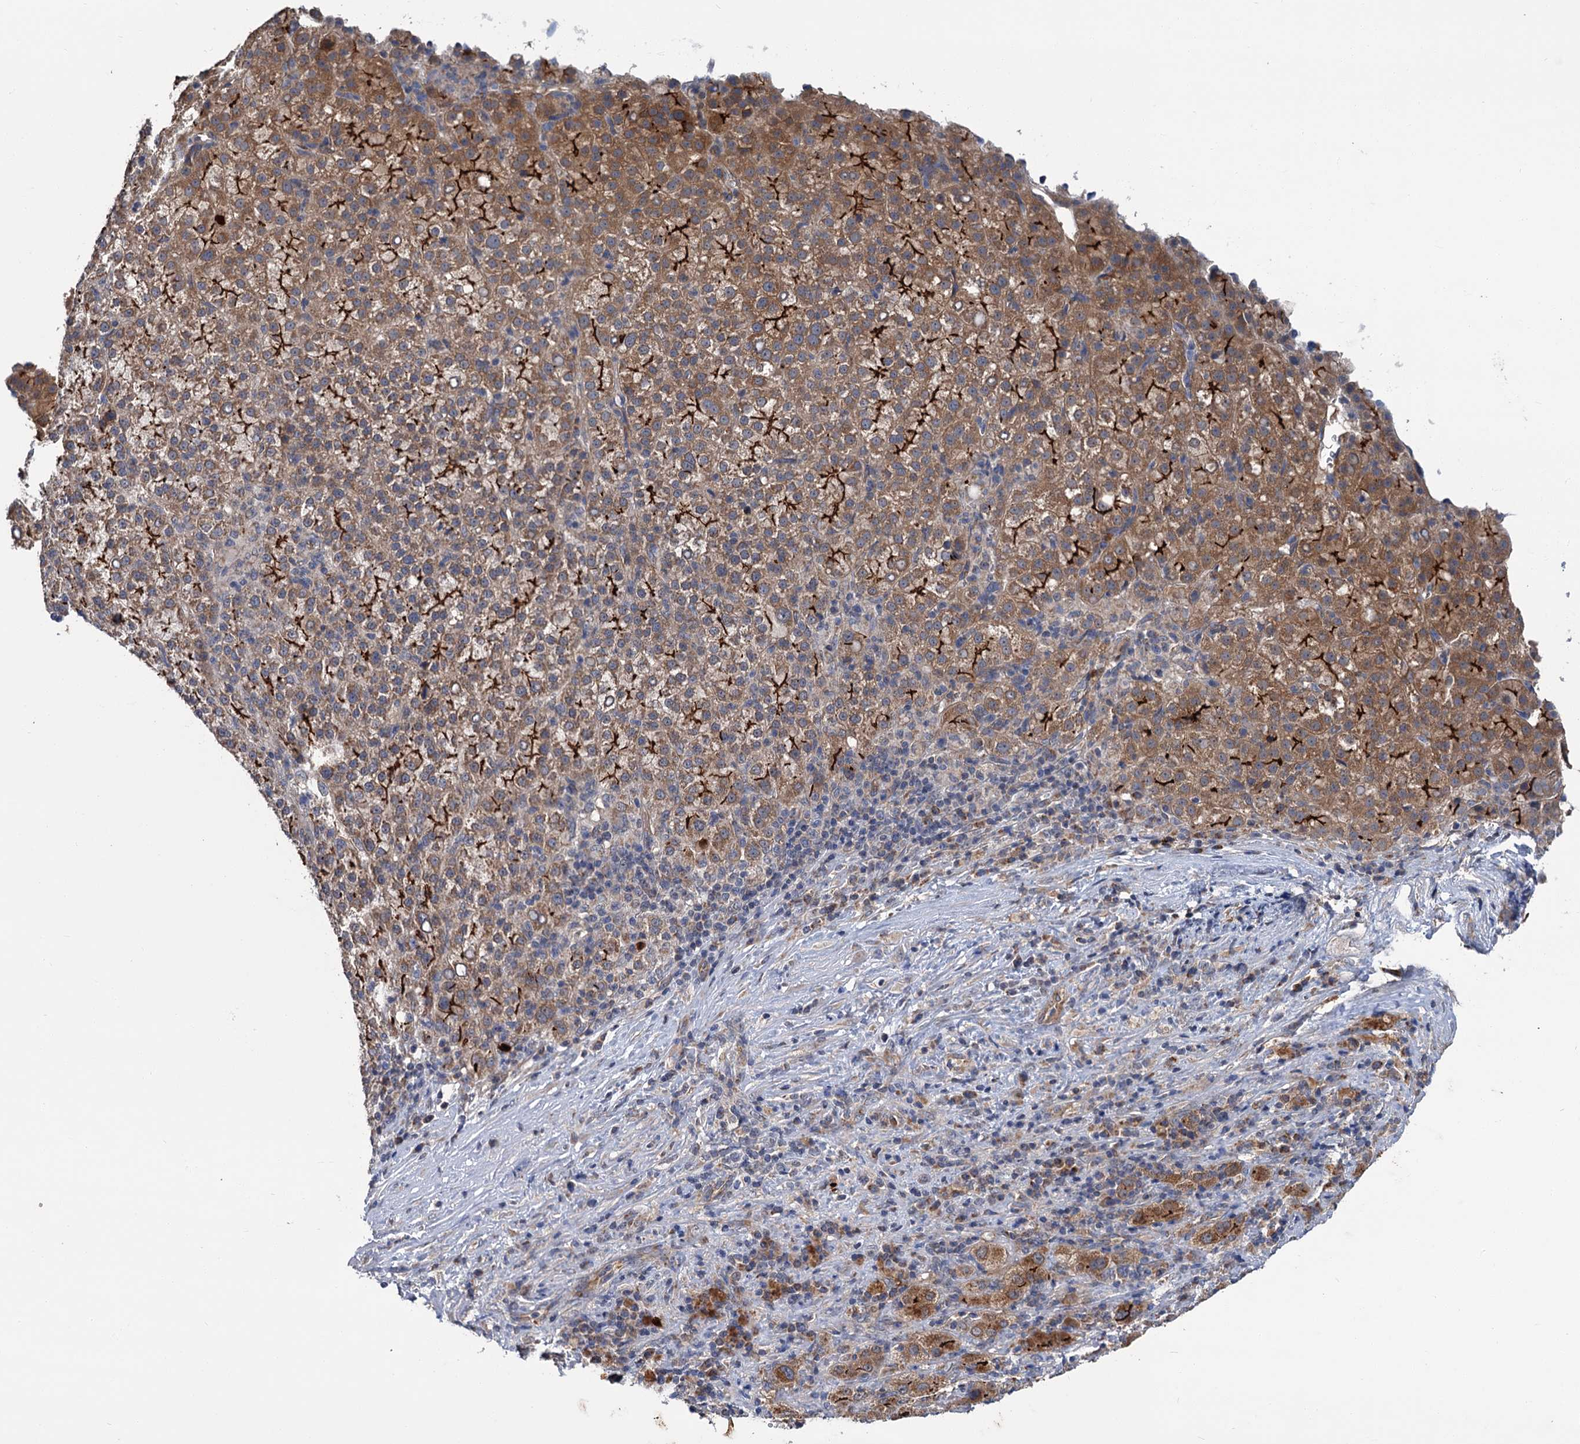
{"staining": {"intensity": "strong", "quantity": "<25%", "location": "cytoplasmic/membranous"}, "tissue": "liver cancer", "cell_type": "Tumor cells", "image_type": "cancer", "snomed": [{"axis": "morphology", "description": "Carcinoma, Hepatocellular, NOS"}, {"axis": "topography", "description": "Liver"}], "caption": "Liver hepatocellular carcinoma tissue reveals strong cytoplasmic/membranous positivity in approximately <25% of tumor cells The protein is shown in brown color, while the nuclei are stained blue.", "gene": "DYNC2H1", "patient": {"sex": "female", "age": 58}}